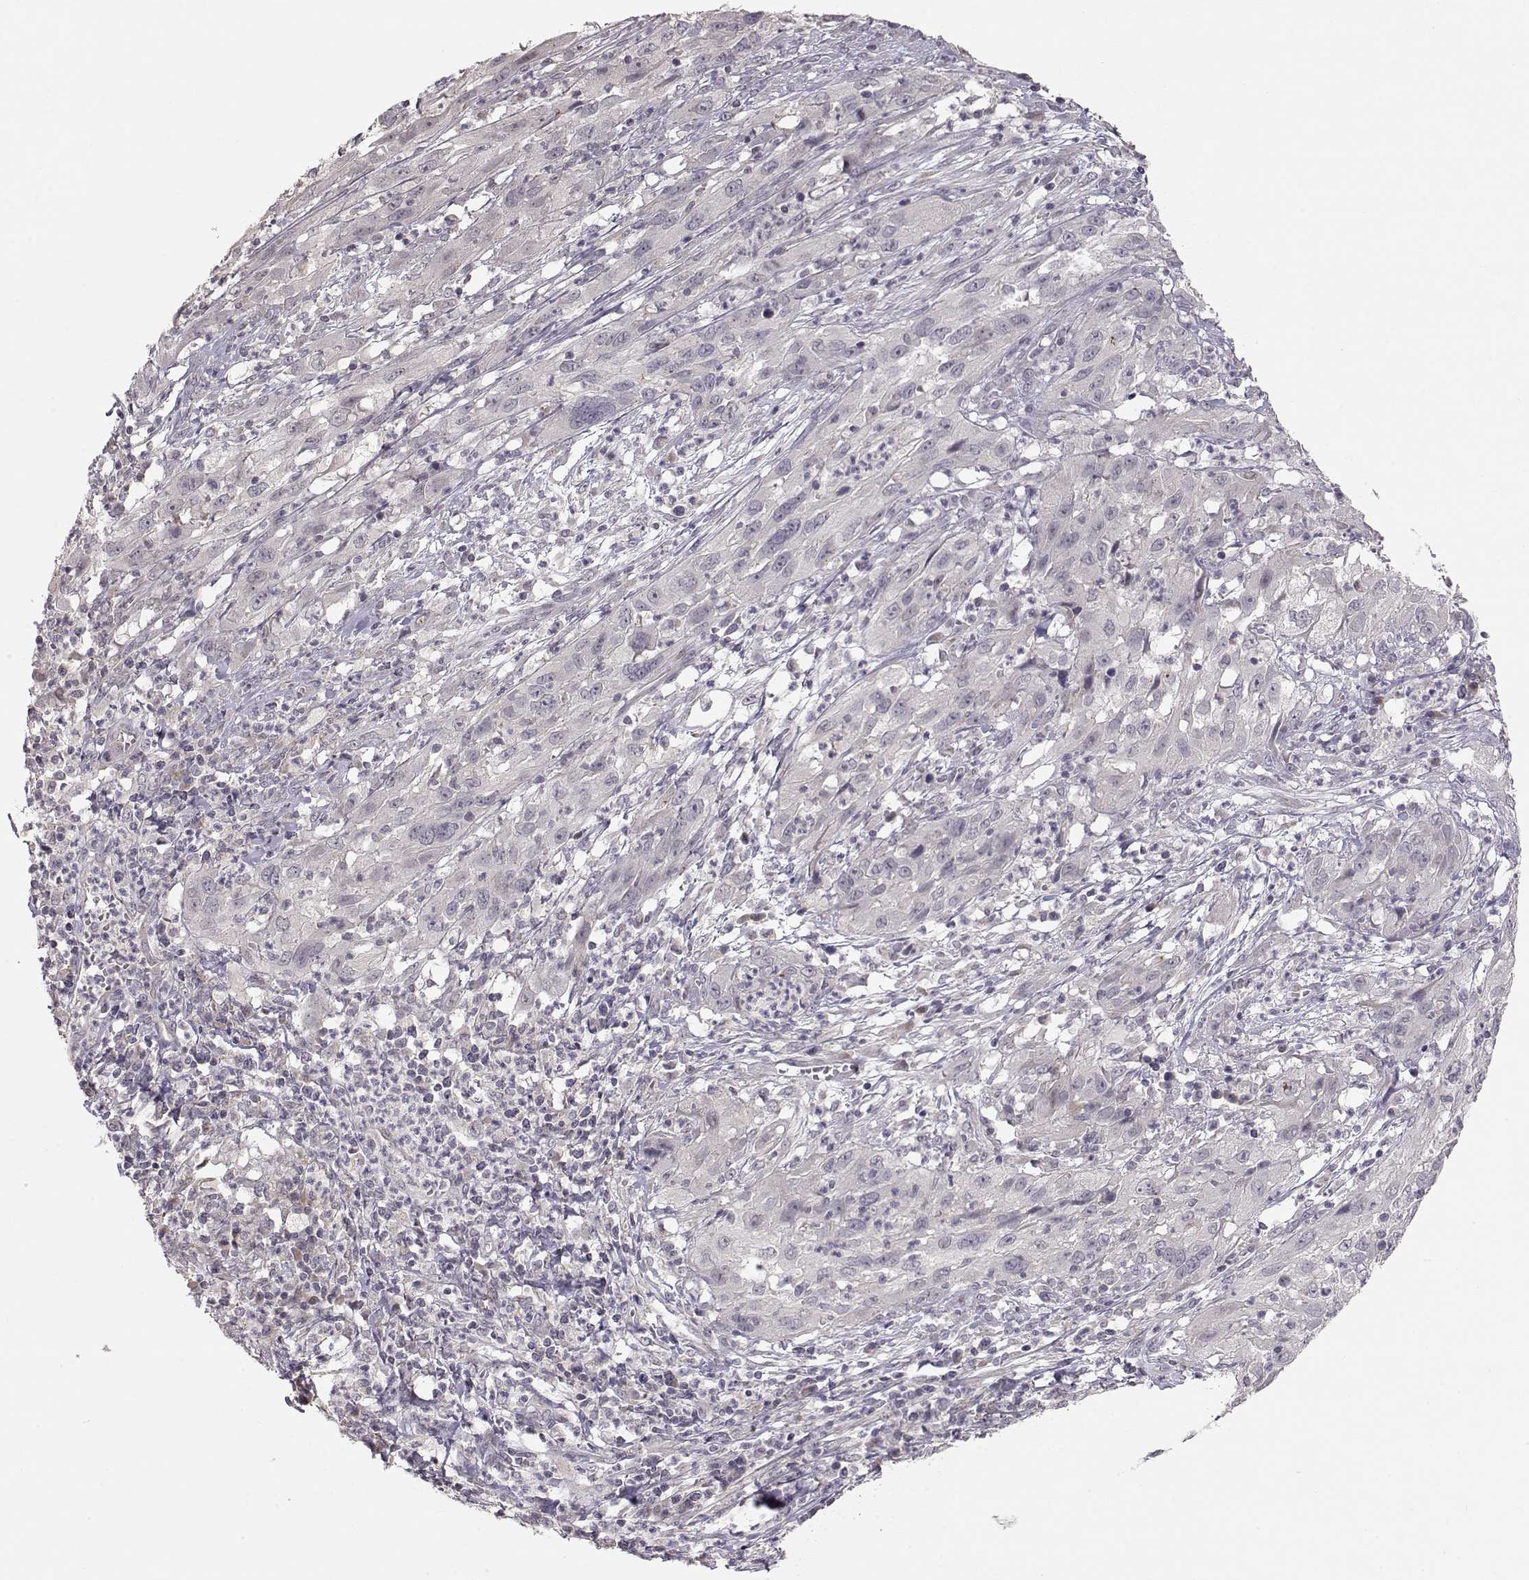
{"staining": {"intensity": "negative", "quantity": "none", "location": "none"}, "tissue": "cervical cancer", "cell_type": "Tumor cells", "image_type": "cancer", "snomed": [{"axis": "morphology", "description": "Squamous cell carcinoma, NOS"}, {"axis": "topography", "description": "Cervix"}], "caption": "IHC image of neoplastic tissue: human cervical cancer stained with DAB reveals no significant protein staining in tumor cells.", "gene": "PNMT", "patient": {"sex": "female", "age": 32}}